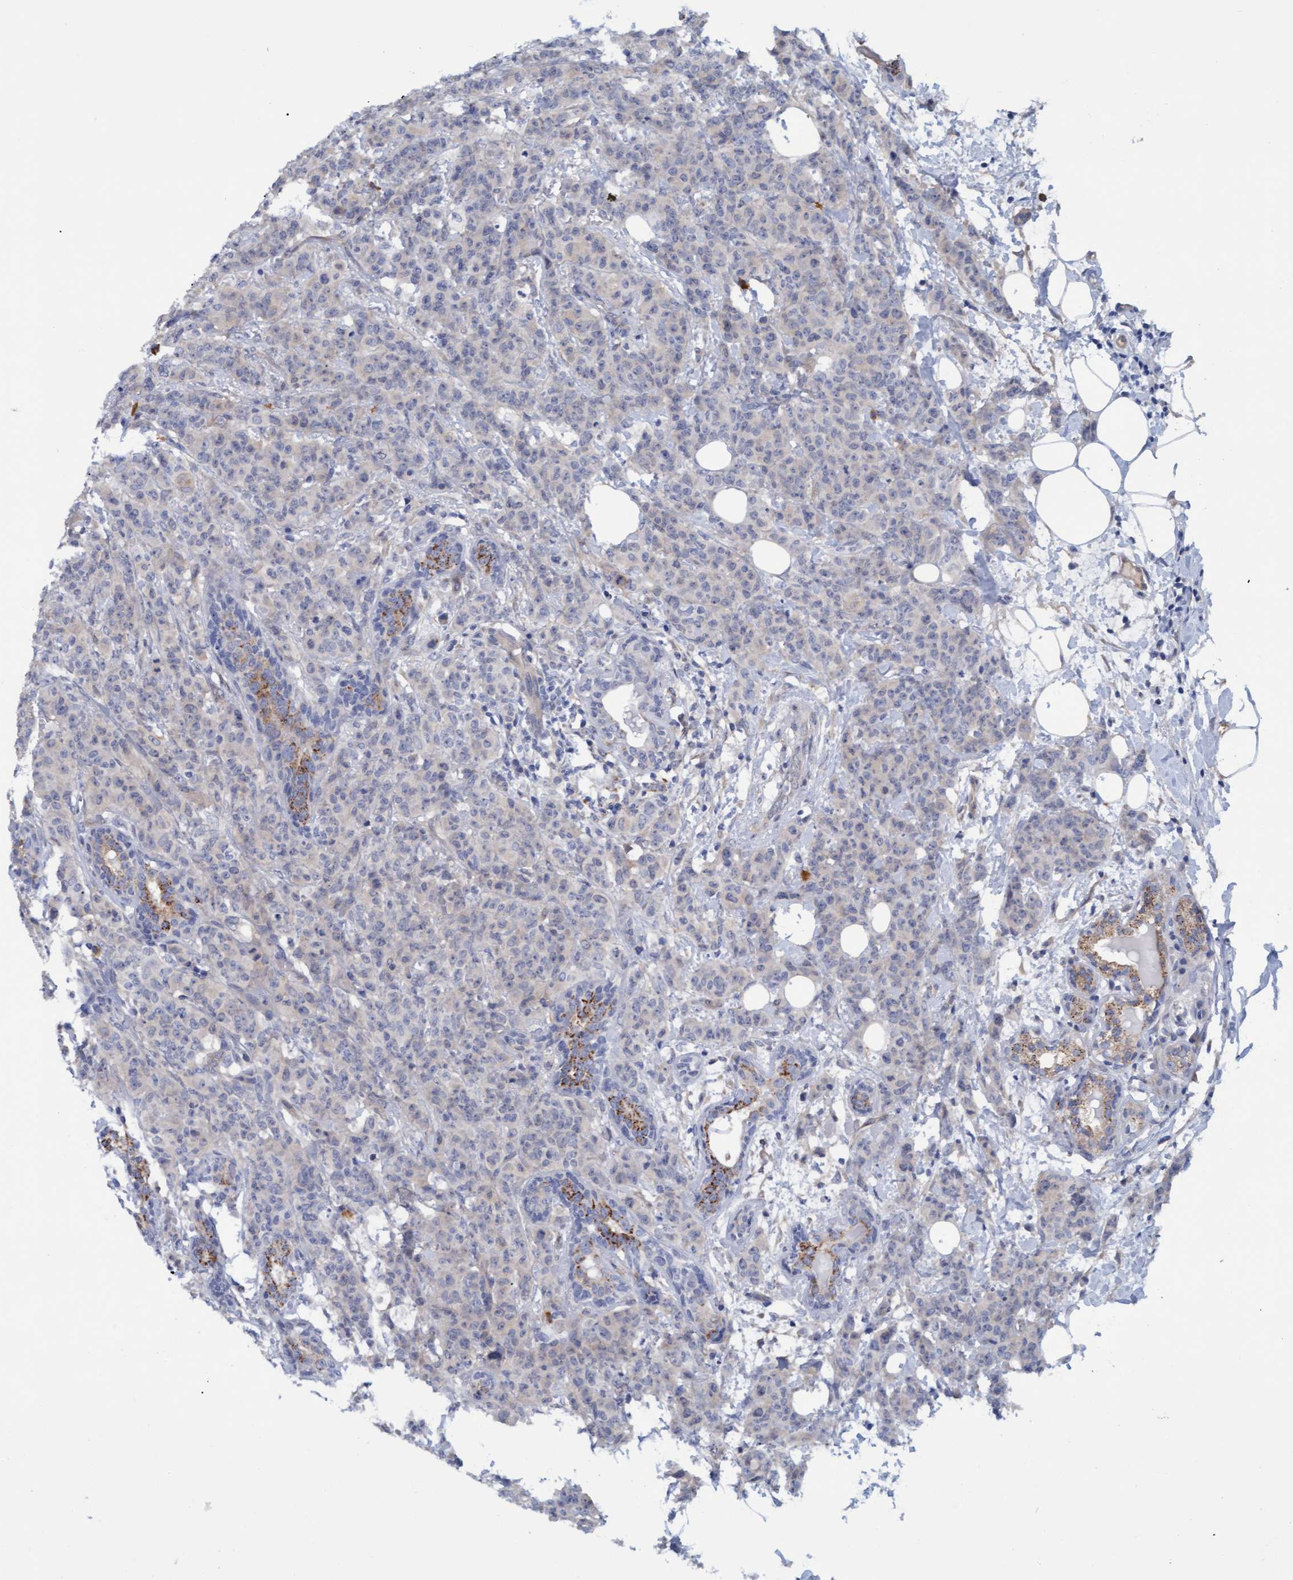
{"staining": {"intensity": "weak", "quantity": "<25%", "location": "cytoplasmic/membranous"}, "tissue": "breast cancer", "cell_type": "Tumor cells", "image_type": "cancer", "snomed": [{"axis": "morphology", "description": "Normal tissue, NOS"}, {"axis": "morphology", "description": "Duct carcinoma"}, {"axis": "topography", "description": "Breast"}], "caption": "An immunohistochemistry photomicrograph of invasive ductal carcinoma (breast) is shown. There is no staining in tumor cells of invasive ductal carcinoma (breast).", "gene": "STXBP1", "patient": {"sex": "female", "age": 40}}